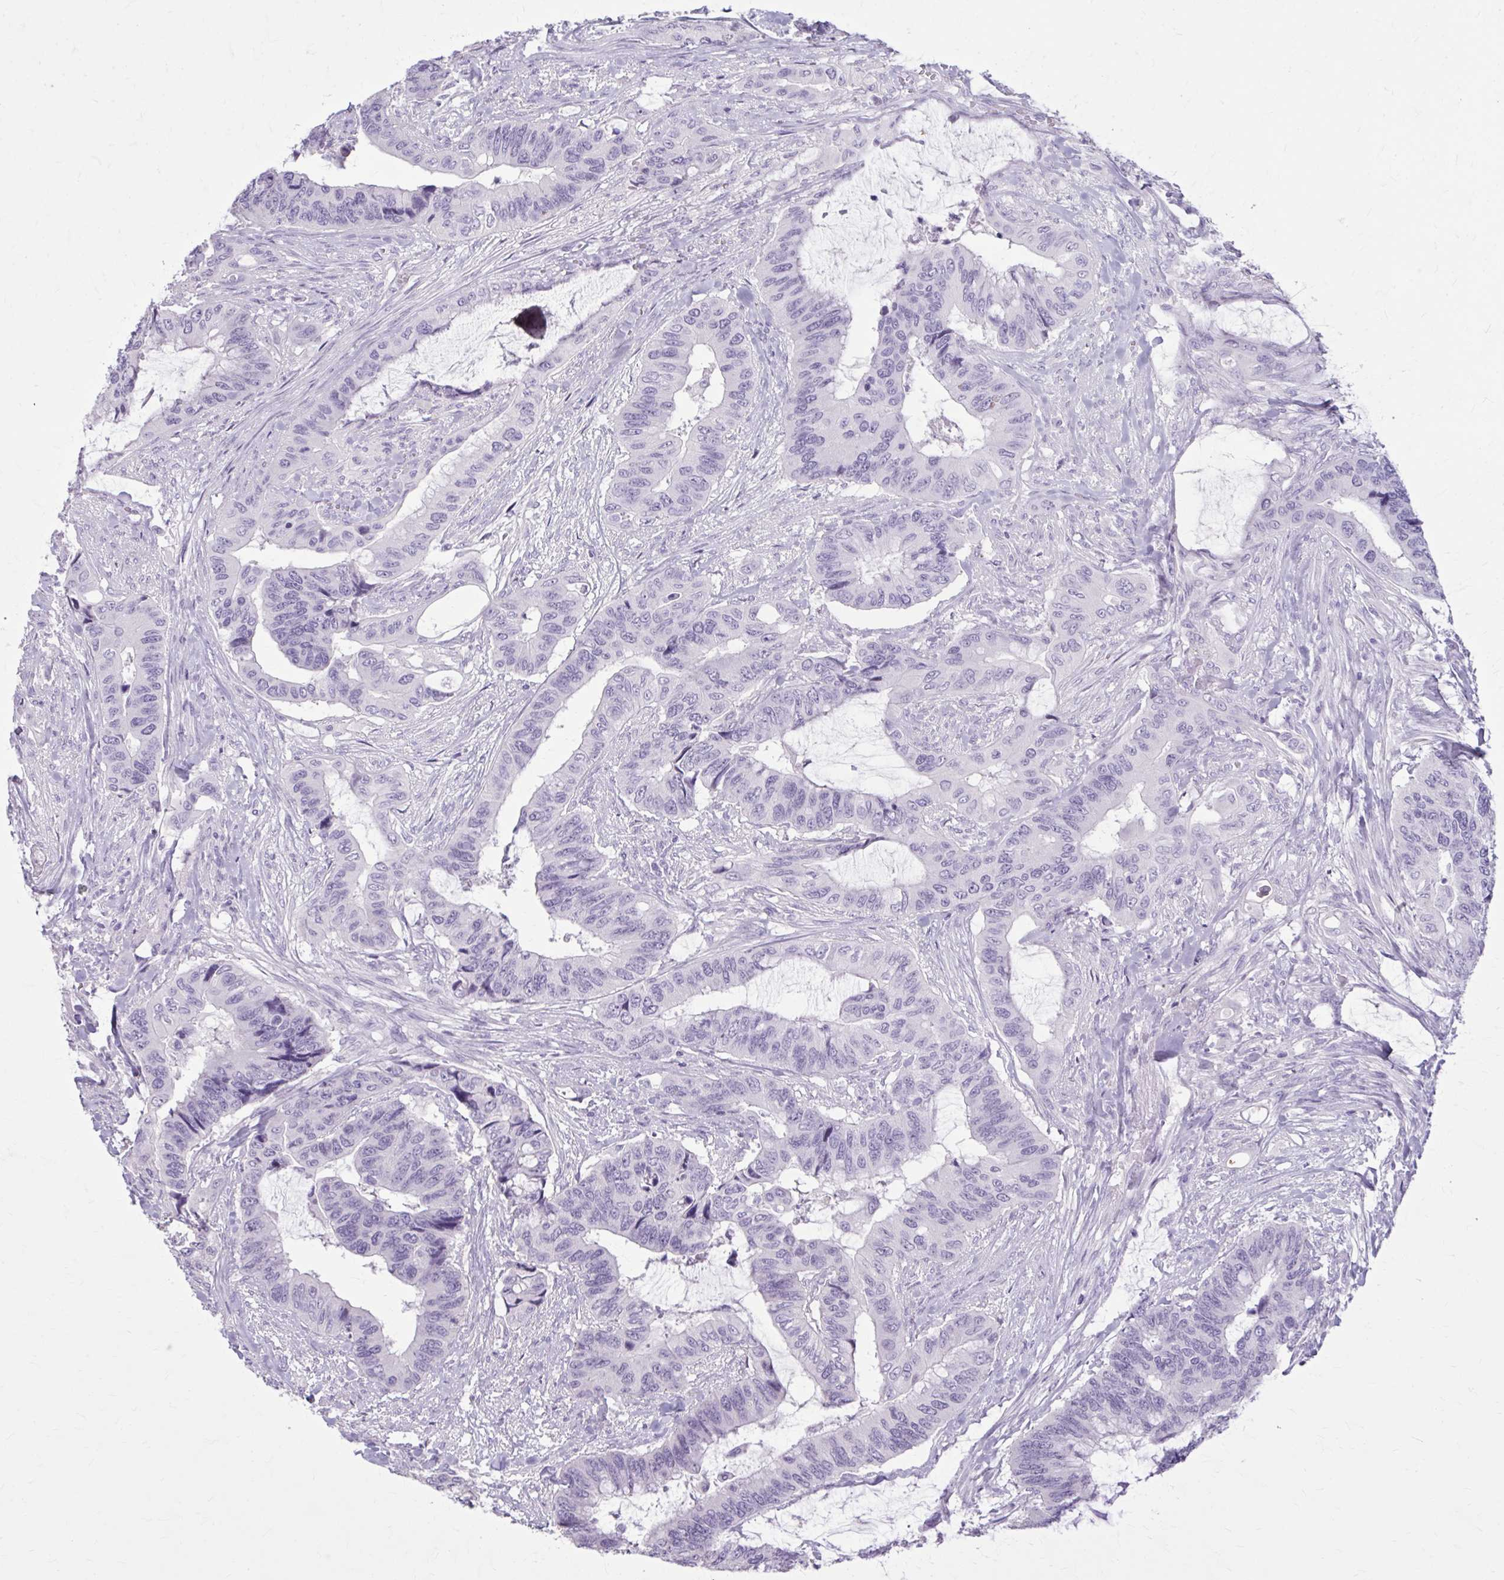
{"staining": {"intensity": "negative", "quantity": "none", "location": "none"}, "tissue": "colorectal cancer", "cell_type": "Tumor cells", "image_type": "cancer", "snomed": [{"axis": "morphology", "description": "Adenocarcinoma, NOS"}, {"axis": "topography", "description": "Rectum"}], "caption": "Human colorectal adenocarcinoma stained for a protein using immunohistochemistry shows no expression in tumor cells.", "gene": "OR4B1", "patient": {"sex": "female", "age": 59}}